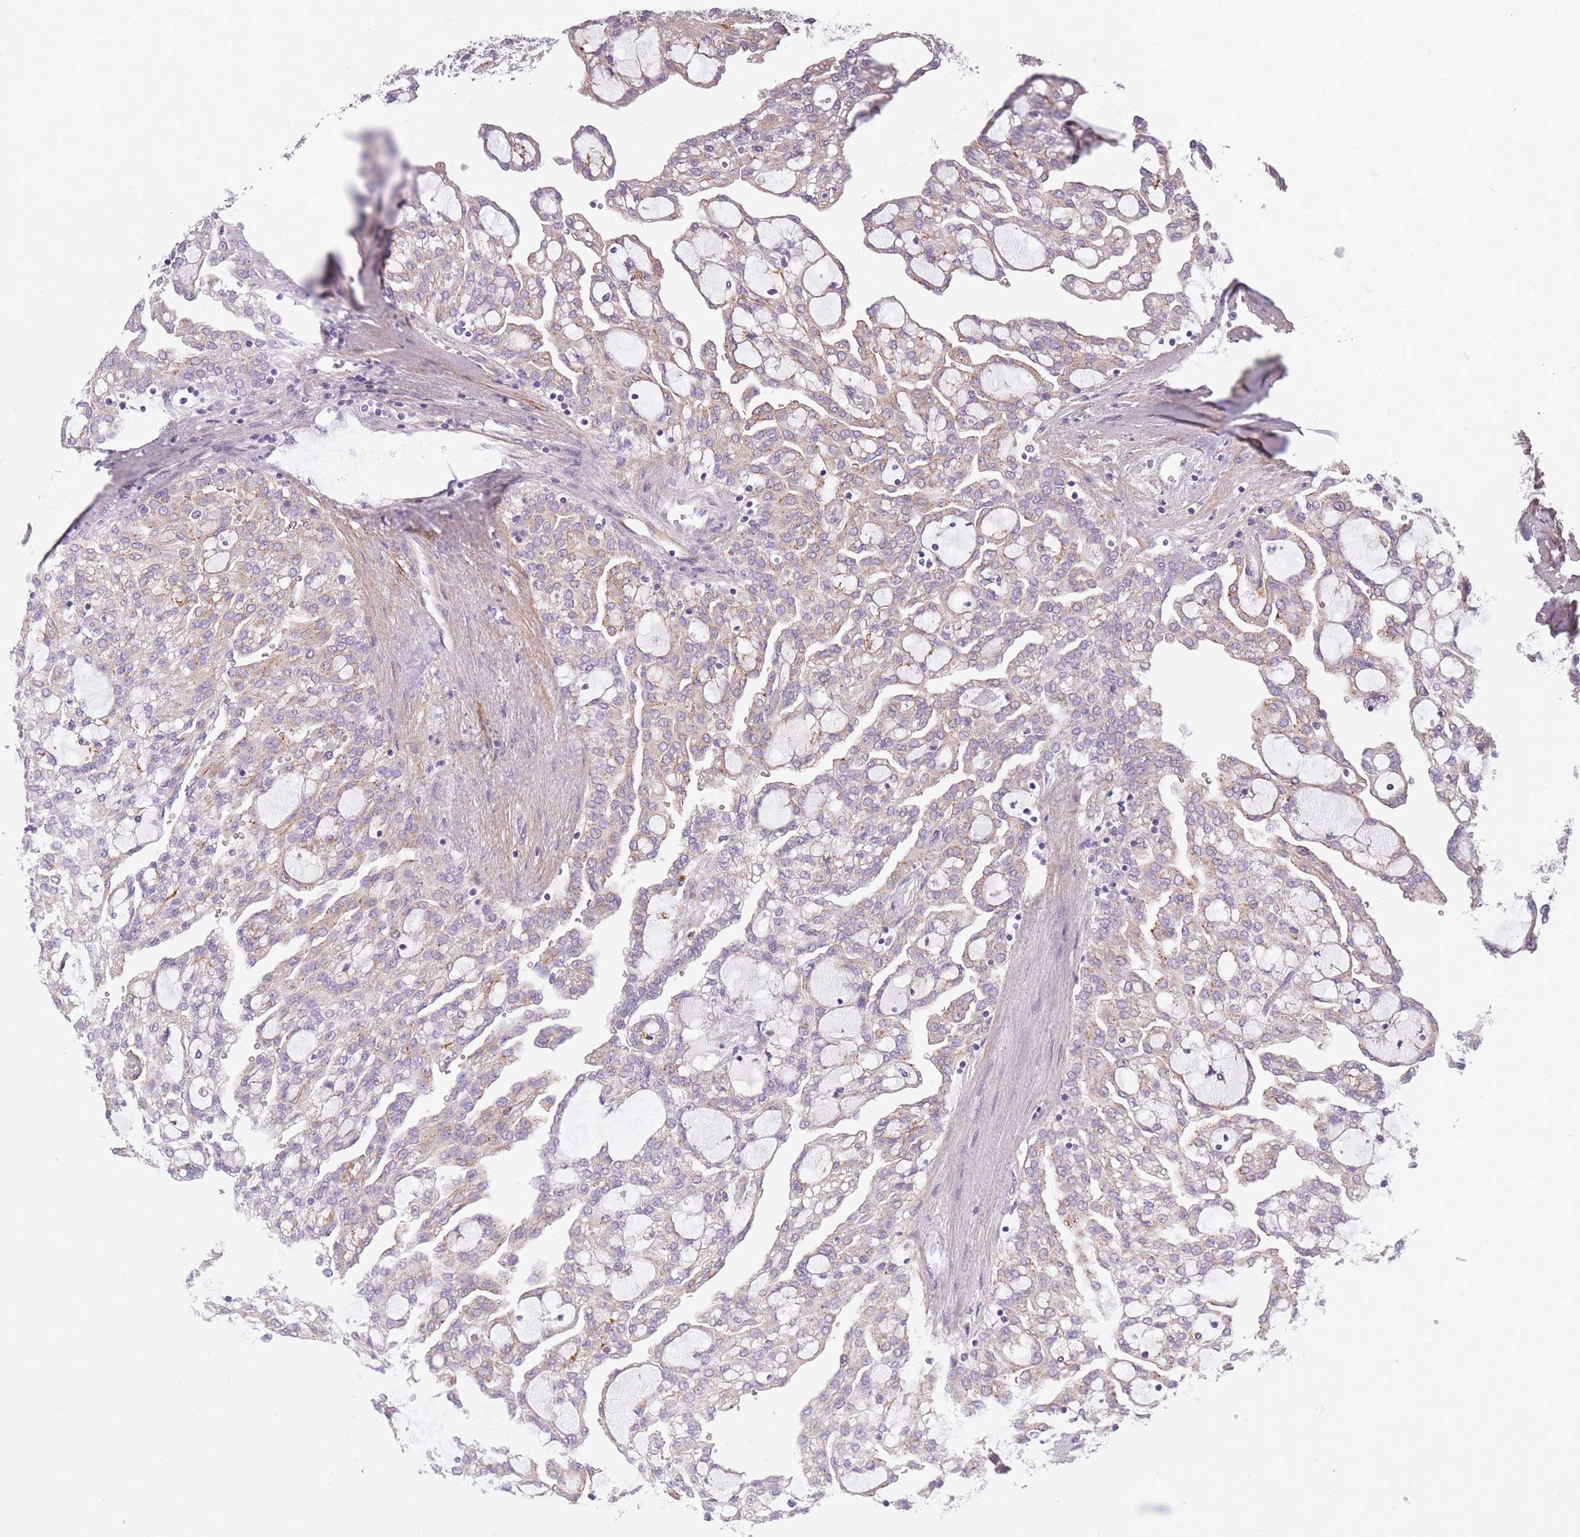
{"staining": {"intensity": "negative", "quantity": "none", "location": "none"}, "tissue": "renal cancer", "cell_type": "Tumor cells", "image_type": "cancer", "snomed": [{"axis": "morphology", "description": "Adenocarcinoma, NOS"}, {"axis": "topography", "description": "Kidney"}], "caption": "Immunohistochemical staining of adenocarcinoma (renal) exhibits no significant staining in tumor cells.", "gene": "AP3M2", "patient": {"sex": "male", "age": 63}}